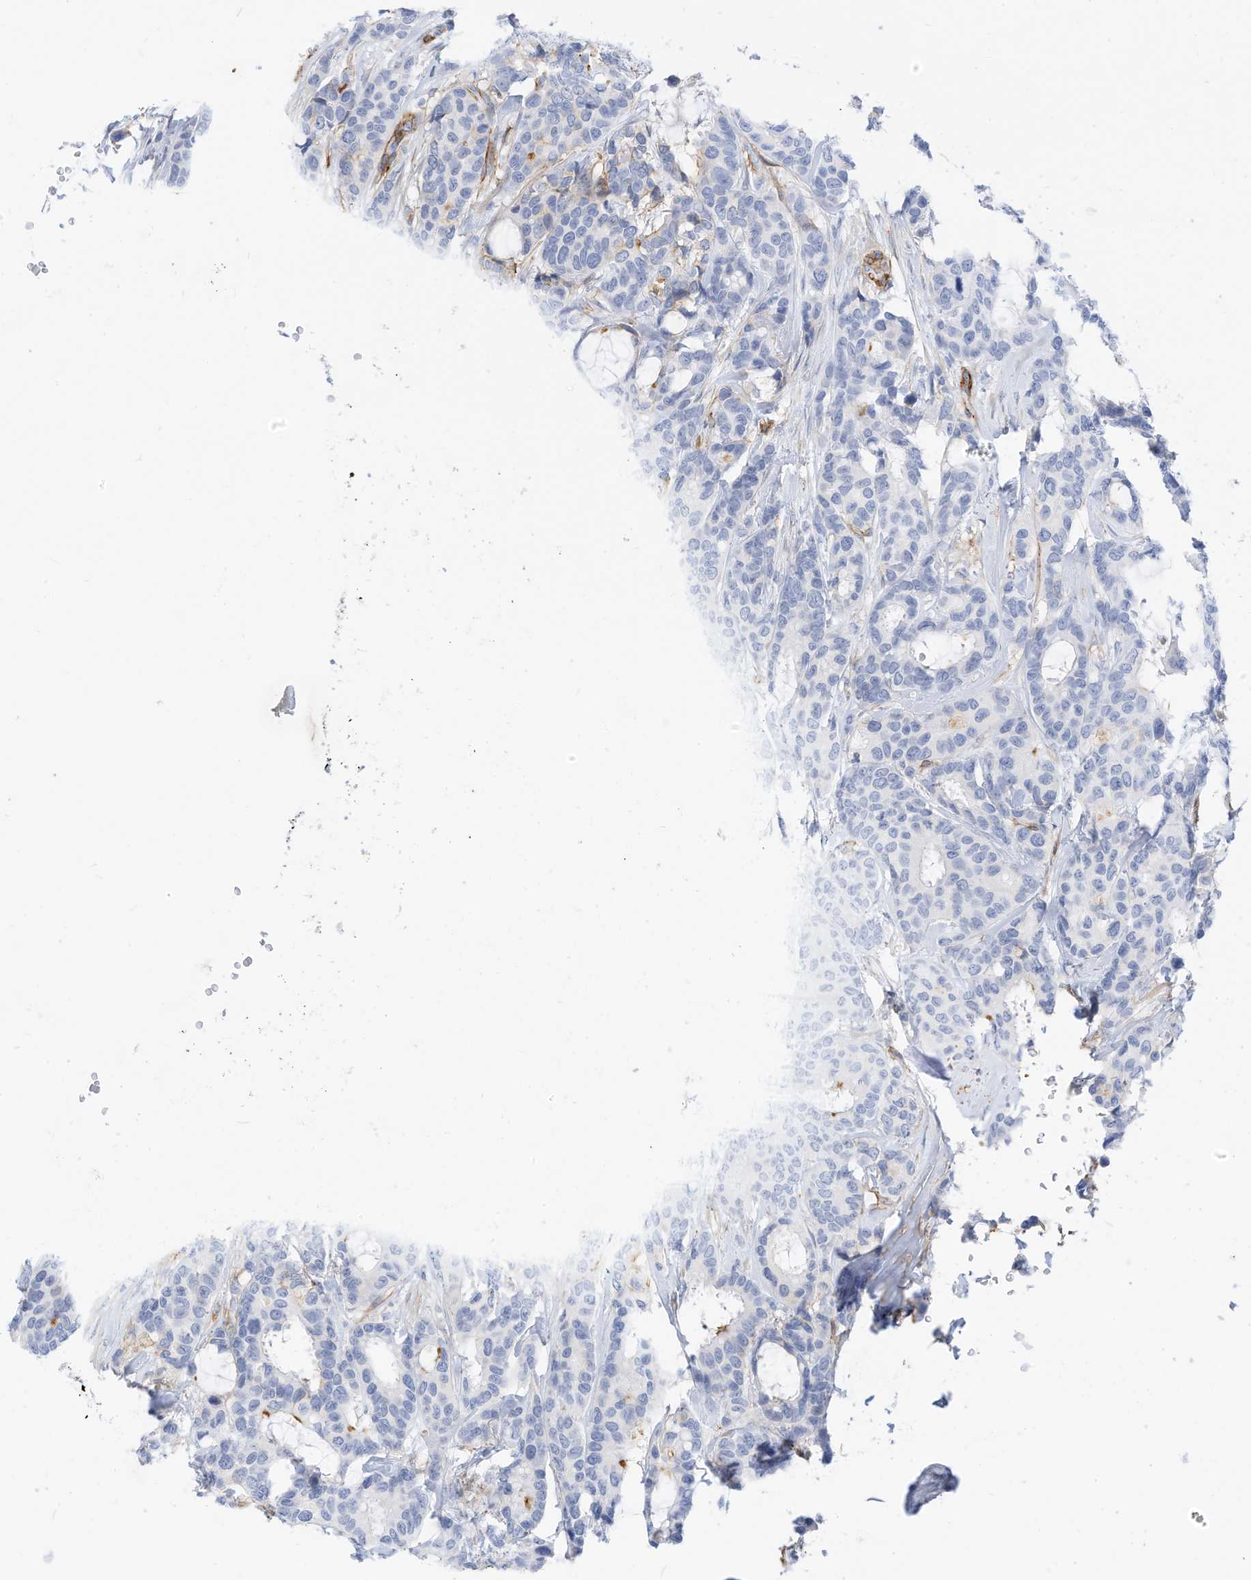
{"staining": {"intensity": "negative", "quantity": "none", "location": "none"}, "tissue": "breast cancer", "cell_type": "Tumor cells", "image_type": "cancer", "snomed": [{"axis": "morphology", "description": "Duct carcinoma"}, {"axis": "topography", "description": "Breast"}], "caption": "This is an immunohistochemistry (IHC) histopathology image of human infiltrating ductal carcinoma (breast). There is no expression in tumor cells.", "gene": "TXNDC9", "patient": {"sex": "female", "age": 87}}